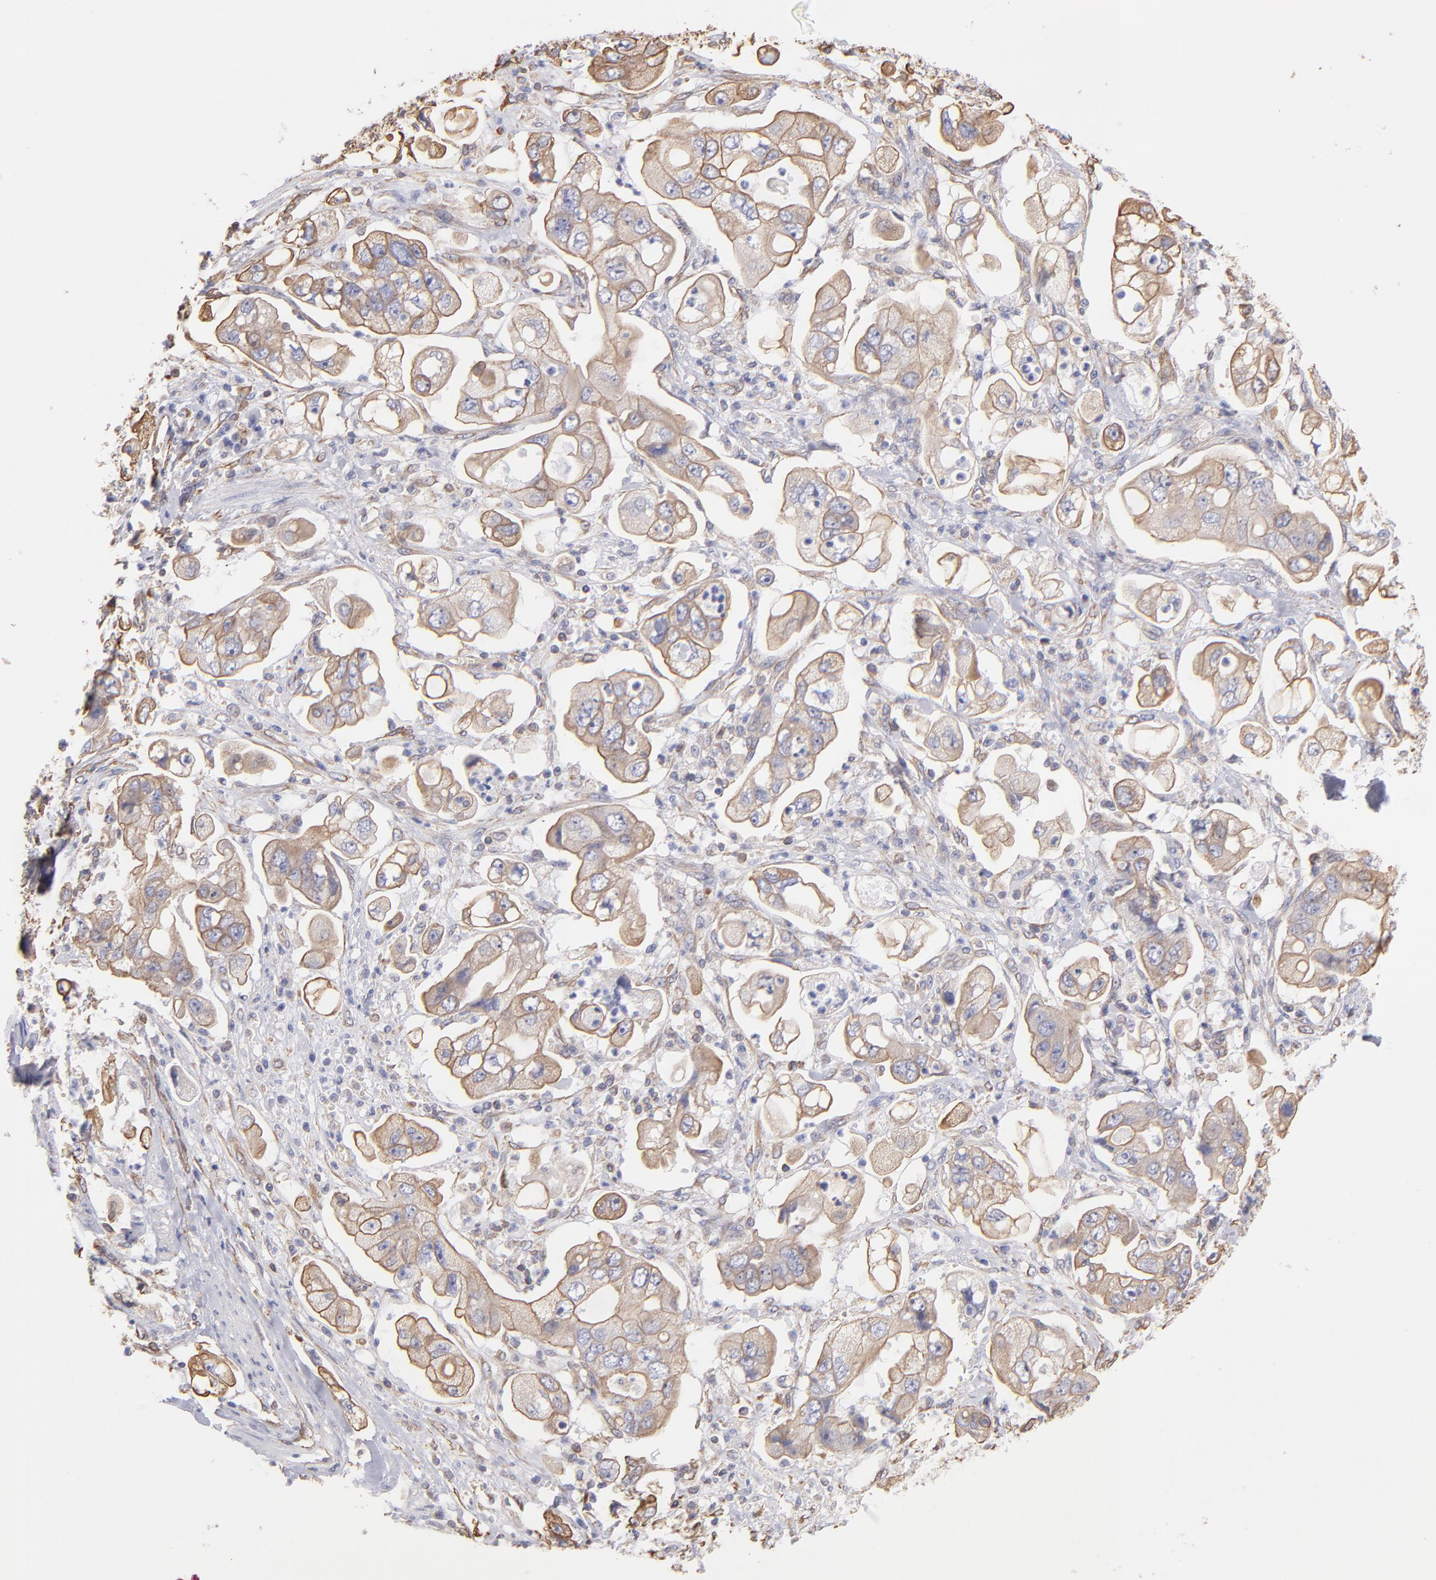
{"staining": {"intensity": "moderate", "quantity": ">75%", "location": "cytoplasmic/membranous"}, "tissue": "stomach cancer", "cell_type": "Tumor cells", "image_type": "cancer", "snomed": [{"axis": "morphology", "description": "Adenocarcinoma, NOS"}, {"axis": "topography", "description": "Stomach"}], "caption": "DAB (3,3'-diaminobenzidine) immunohistochemical staining of adenocarcinoma (stomach) reveals moderate cytoplasmic/membranous protein positivity in approximately >75% of tumor cells.", "gene": "PLEC", "patient": {"sex": "male", "age": 62}}